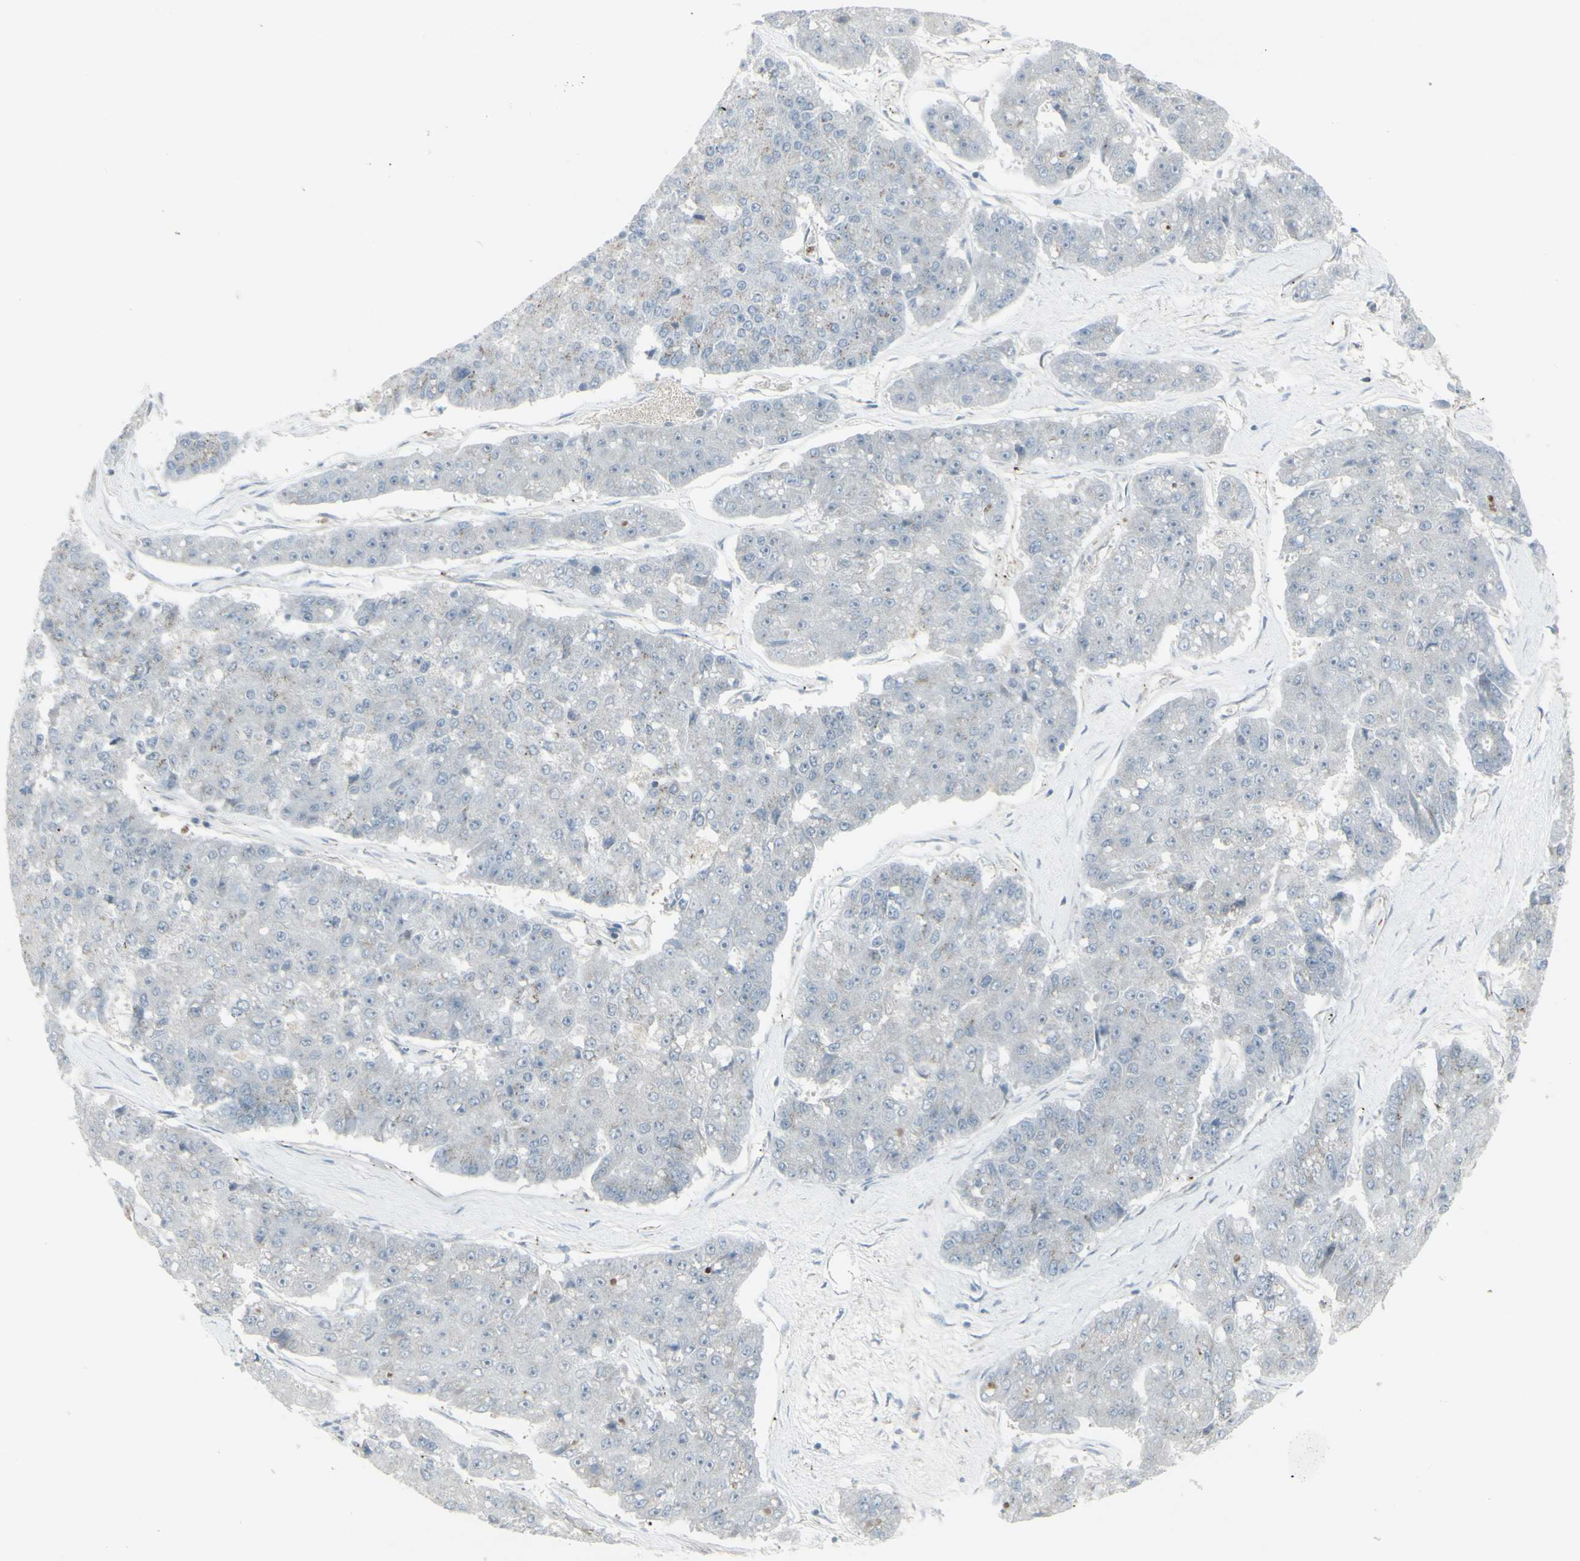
{"staining": {"intensity": "moderate", "quantity": "<25%", "location": "cytoplasmic/membranous"}, "tissue": "pancreatic cancer", "cell_type": "Tumor cells", "image_type": "cancer", "snomed": [{"axis": "morphology", "description": "Adenocarcinoma, NOS"}, {"axis": "topography", "description": "Pancreas"}], "caption": "Adenocarcinoma (pancreatic) stained with immunohistochemistry (IHC) shows moderate cytoplasmic/membranous staining in approximately <25% of tumor cells.", "gene": "GALNT6", "patient": {"sex": "male", "age": 50}}